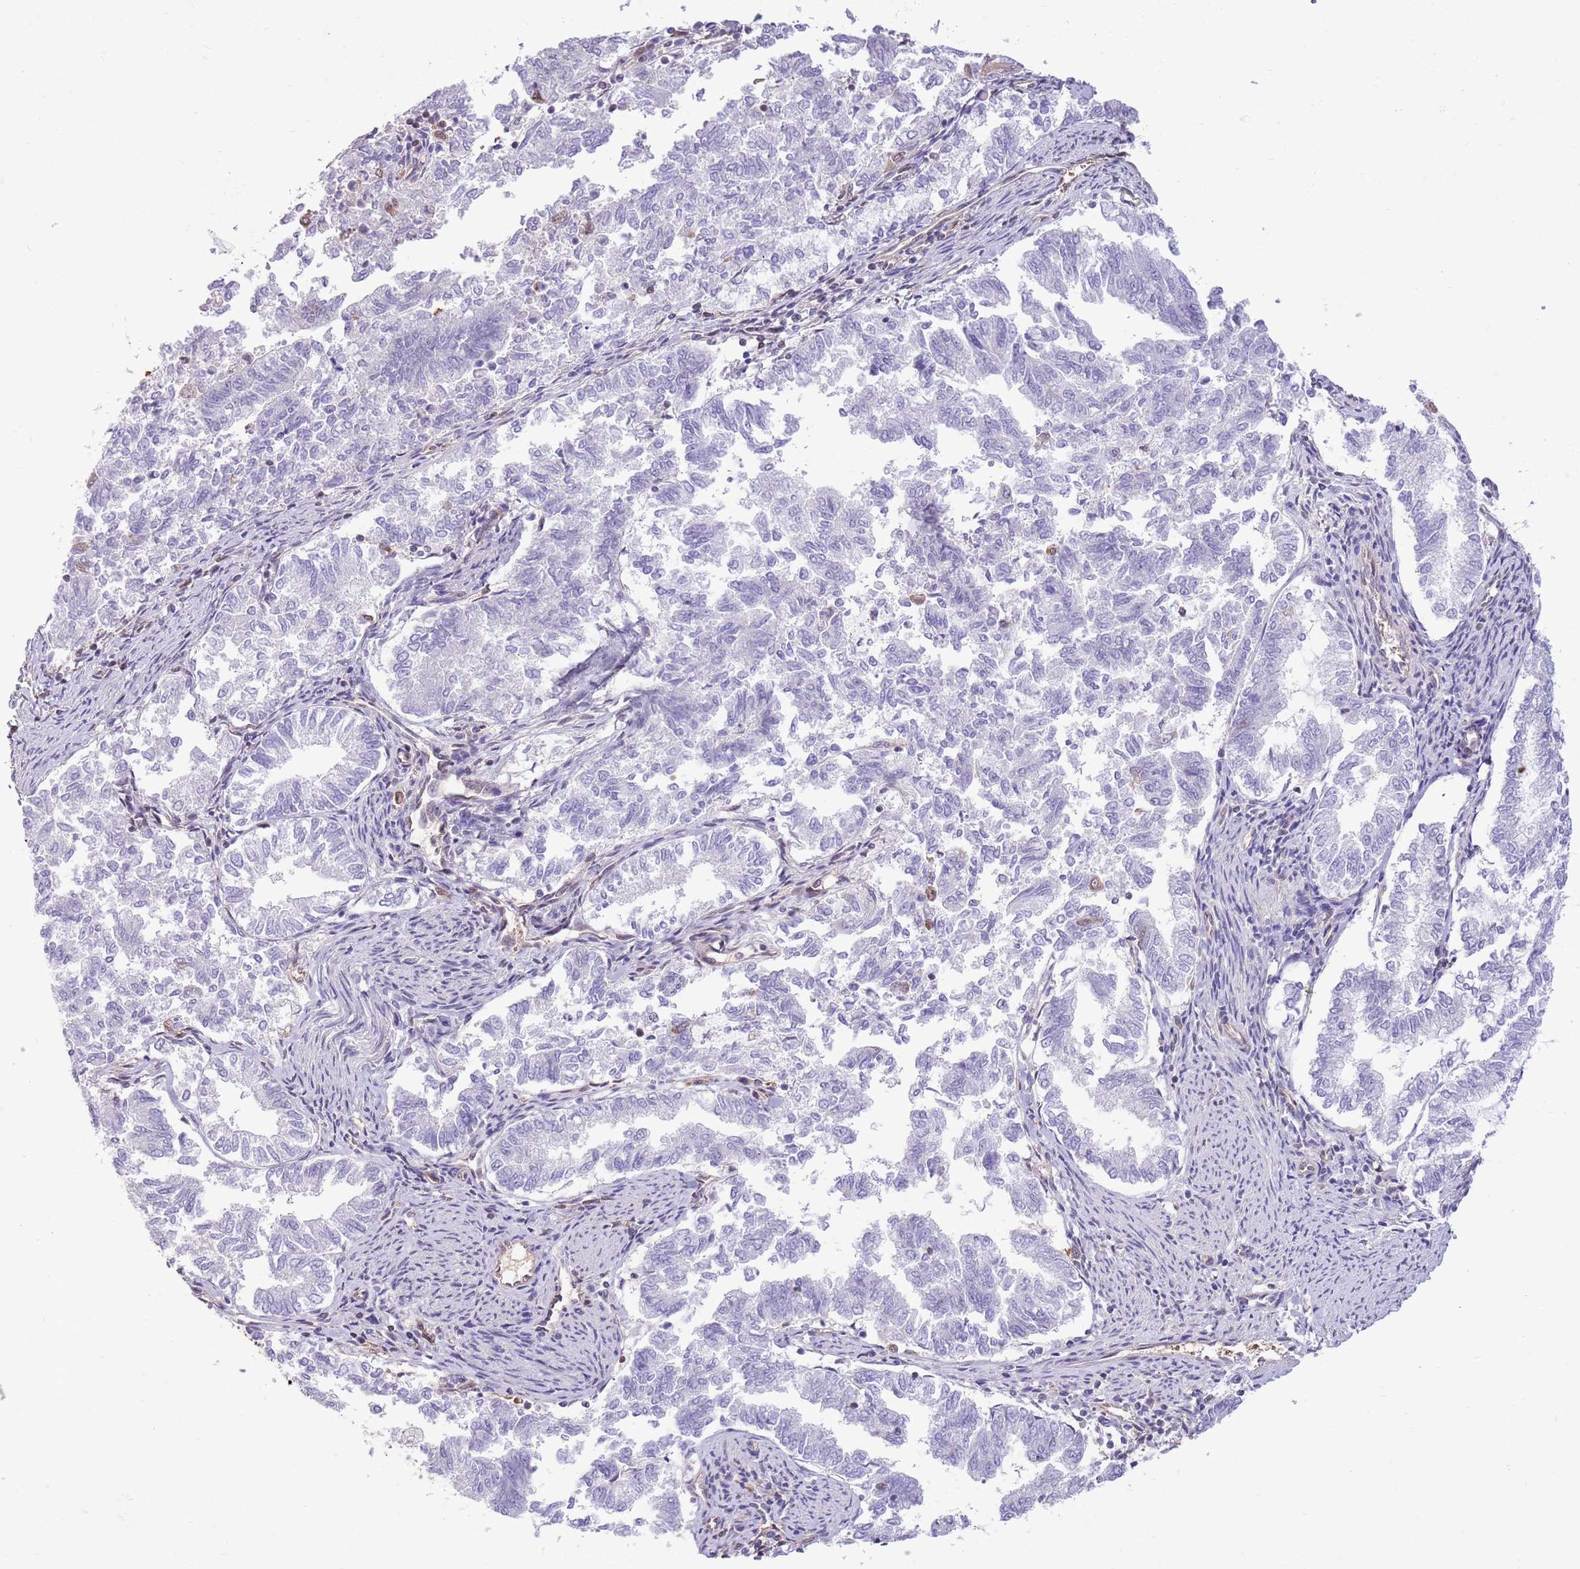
{"staining": {"intensity": "negative", "quantity": "none", "location": "none"}, "tissue": "endometrial cancer", "cell_type": "Tumor cells", "image_type": "cancer", "snomed": [{"axis": "morphology", "description": "Adenocarcinoma, NOS"}, {"axis": "topography", "description": "Endometrium"}], "caption": "Endometrial cancer (adenocarcinoma) was stained to show a protein in brown. There is no significant staining in tumor cells.", "gene": "NSFL1C", "patient": {"sex": "female", "age": 79}}